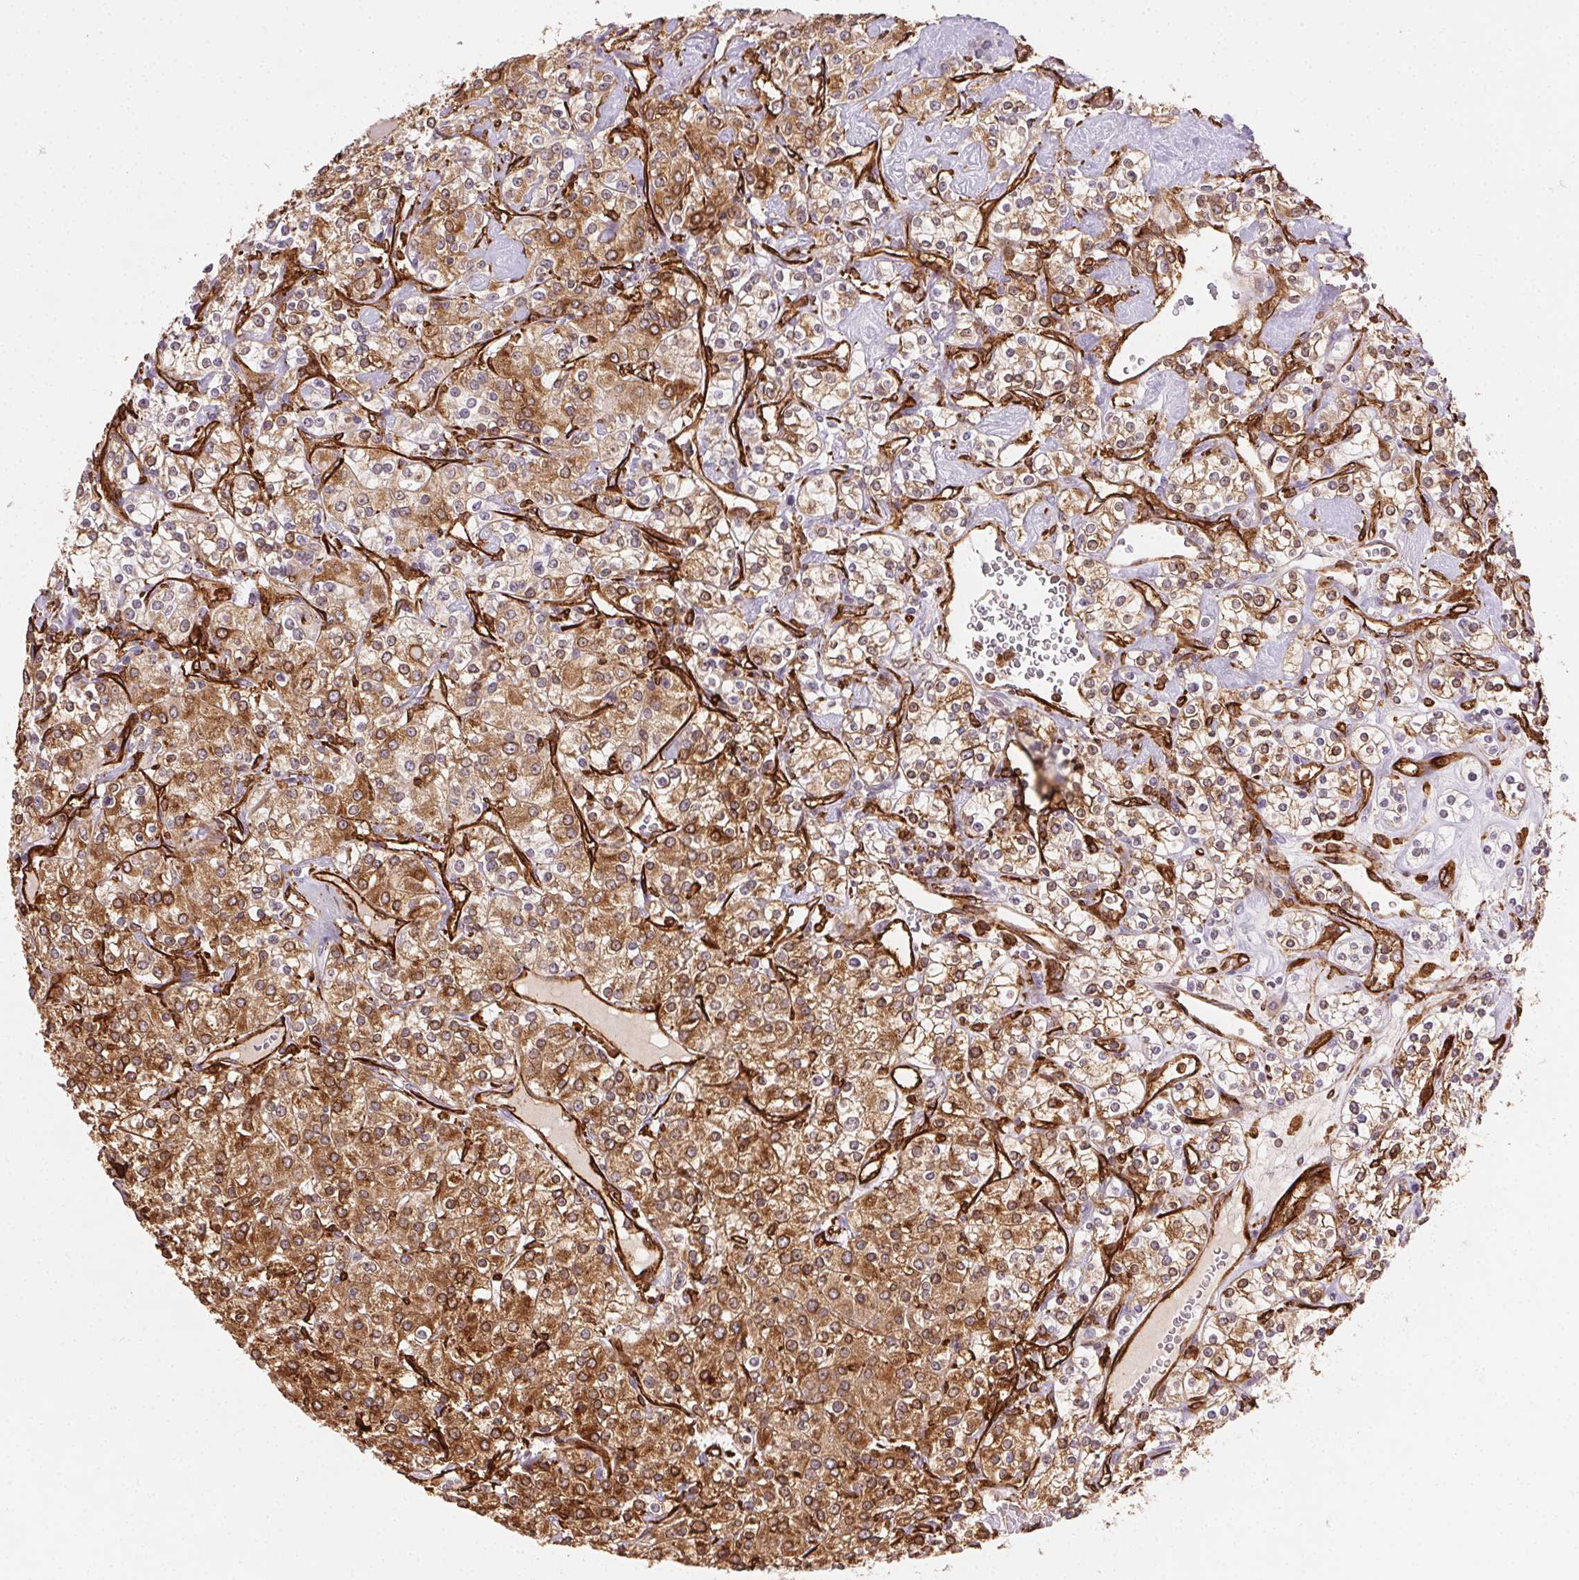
{"staining": {"intensity": "moderate", "quantity": ">75%", "location": "cytoplasmic/membranous"}, "tissue": "renal cancer", "cell_type": "Tumor cells", "image_type": "cancer", "snomed": [{"axis": "morphology", "description": "Adenocarcinoma, NOS"}, {"axis": "topography", "description": "Kidney"}], "caption": "A brown stain labels moderate cytoplasmic/membranous positivity of a protein in human renal cancer tumor cells.", "gene": "RNASET2", "patient": {"sex": "male", "age": 77}}